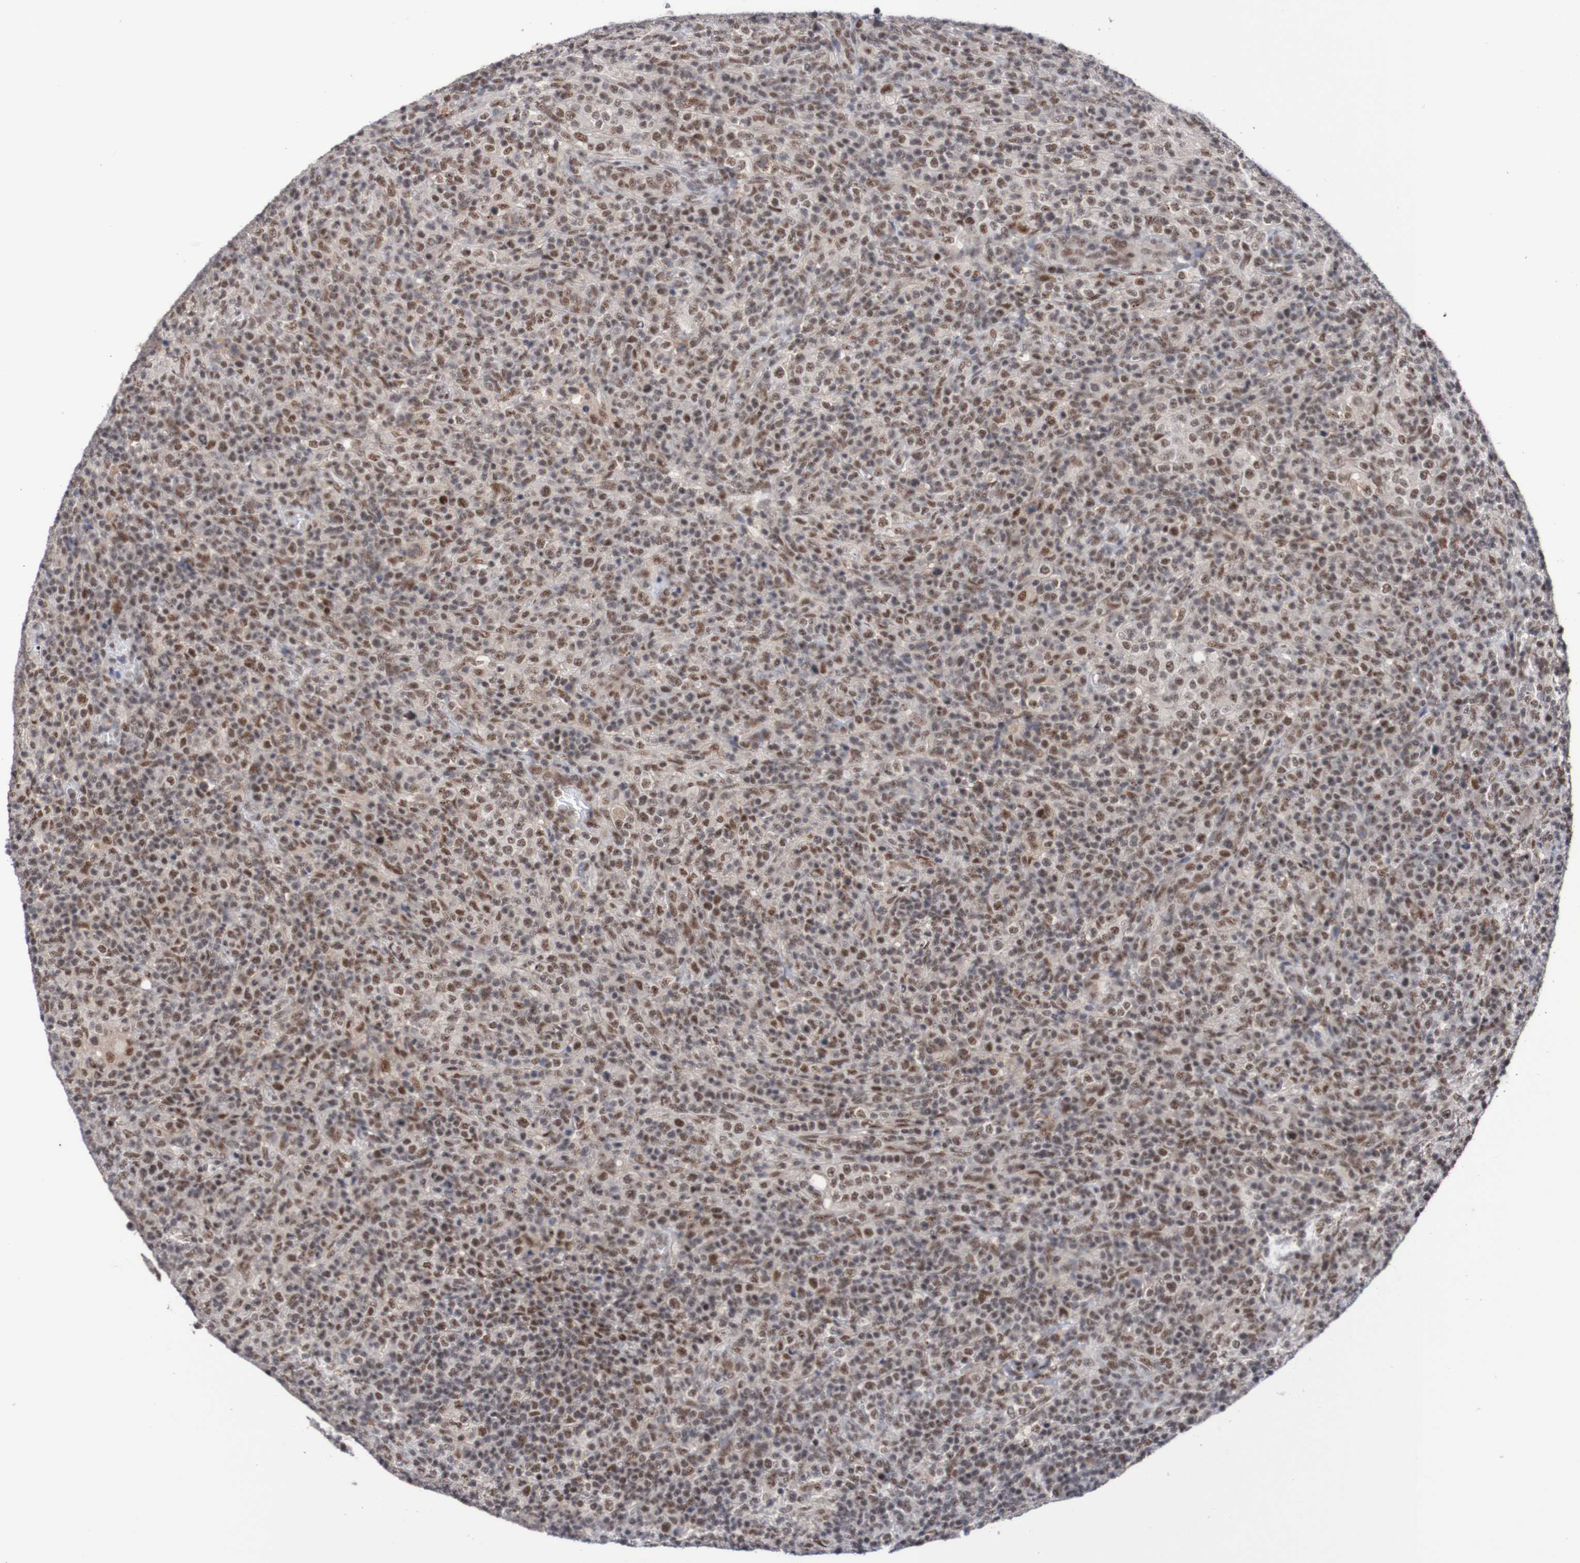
{"staining": {"intensity": "moderate", "quantity": ">75%", "location": "nuclear"}, "tissue": "lymphoma", "cell_type": "Tumor cells", "image_type": "cancer", "snomed": [{"axis": "morphology", "description": "Malignant lymphoma, non-Hodgkin's type, High grade"}, {"axis": "topography", "description": "Lymph node"}], "caption": "Protein expression analysis of human lymphoma reveals moderate nuclear positivity in approximately >75% of tumor cells. Immunohistochemistry stains the protein of interest in brown and the nuclei are stained blue.", "gene": "CDC5L", "patient": {"sex": "female", "age": 76}}